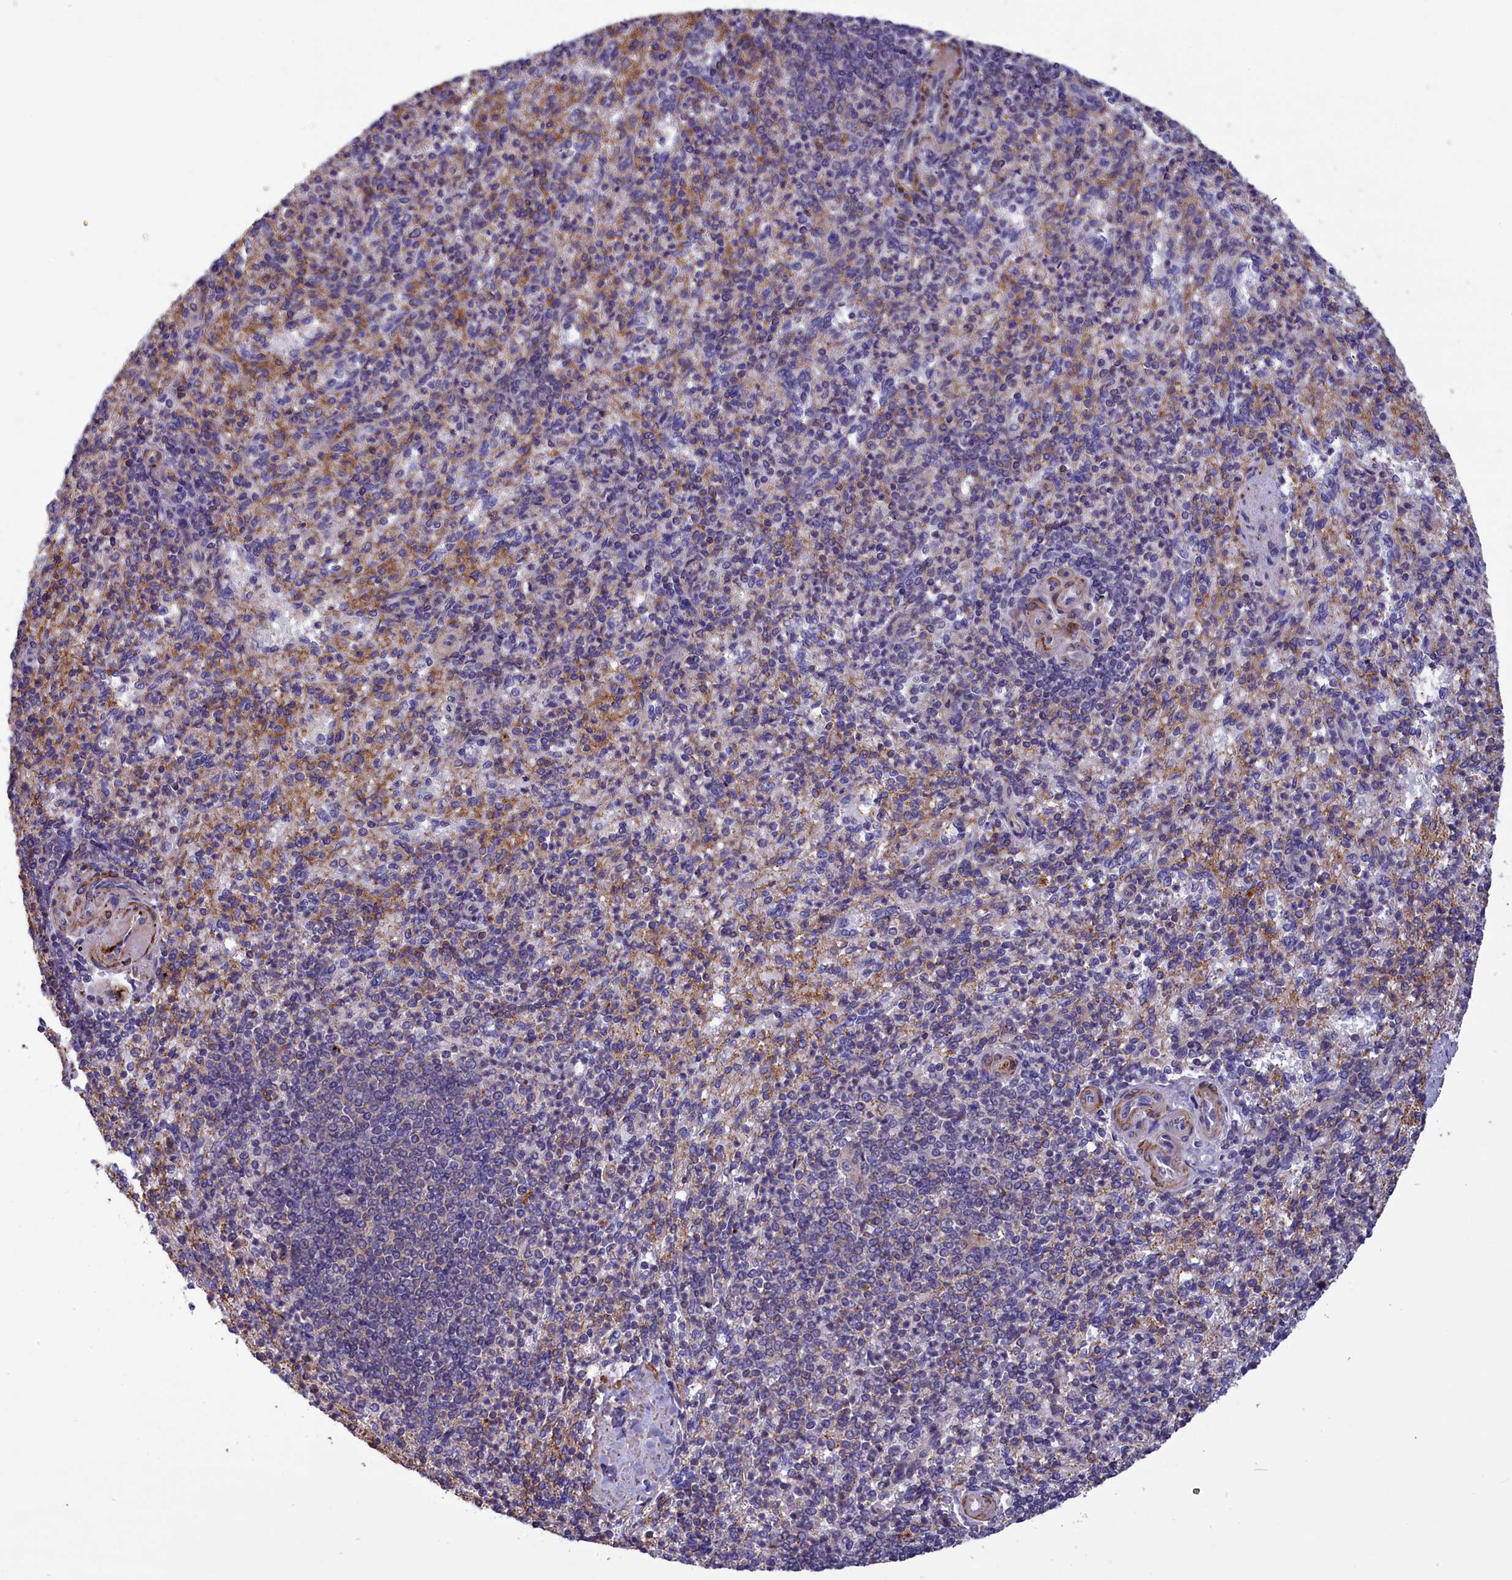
{"staining": {"intensity": "negative", "quantity": "none", "location": "none"}, "tissue": "spleen", "cell_type": "Cells in red pulp", "image_type": "normal", "snomed": [{"axis": "morphology", "description": "Normal tissue, NOS"}, {"axis": "topography", "description": "Spleen"}], "caption": "High magnification brightfield microscopy of benign spleen stained with DAB (3,3'-diaminobenzidine) (brown) and counterstained with hematoxylin (blue): cells in red pulp show no significant staining. (Stains: DAB immunohistochemistry (IHC) with hematoxylin counter stain, Microscopy: brightfield microscopy at high magnification).", "gene": "AMDHD2", "patient": {"sex": "female", "age": 74}}